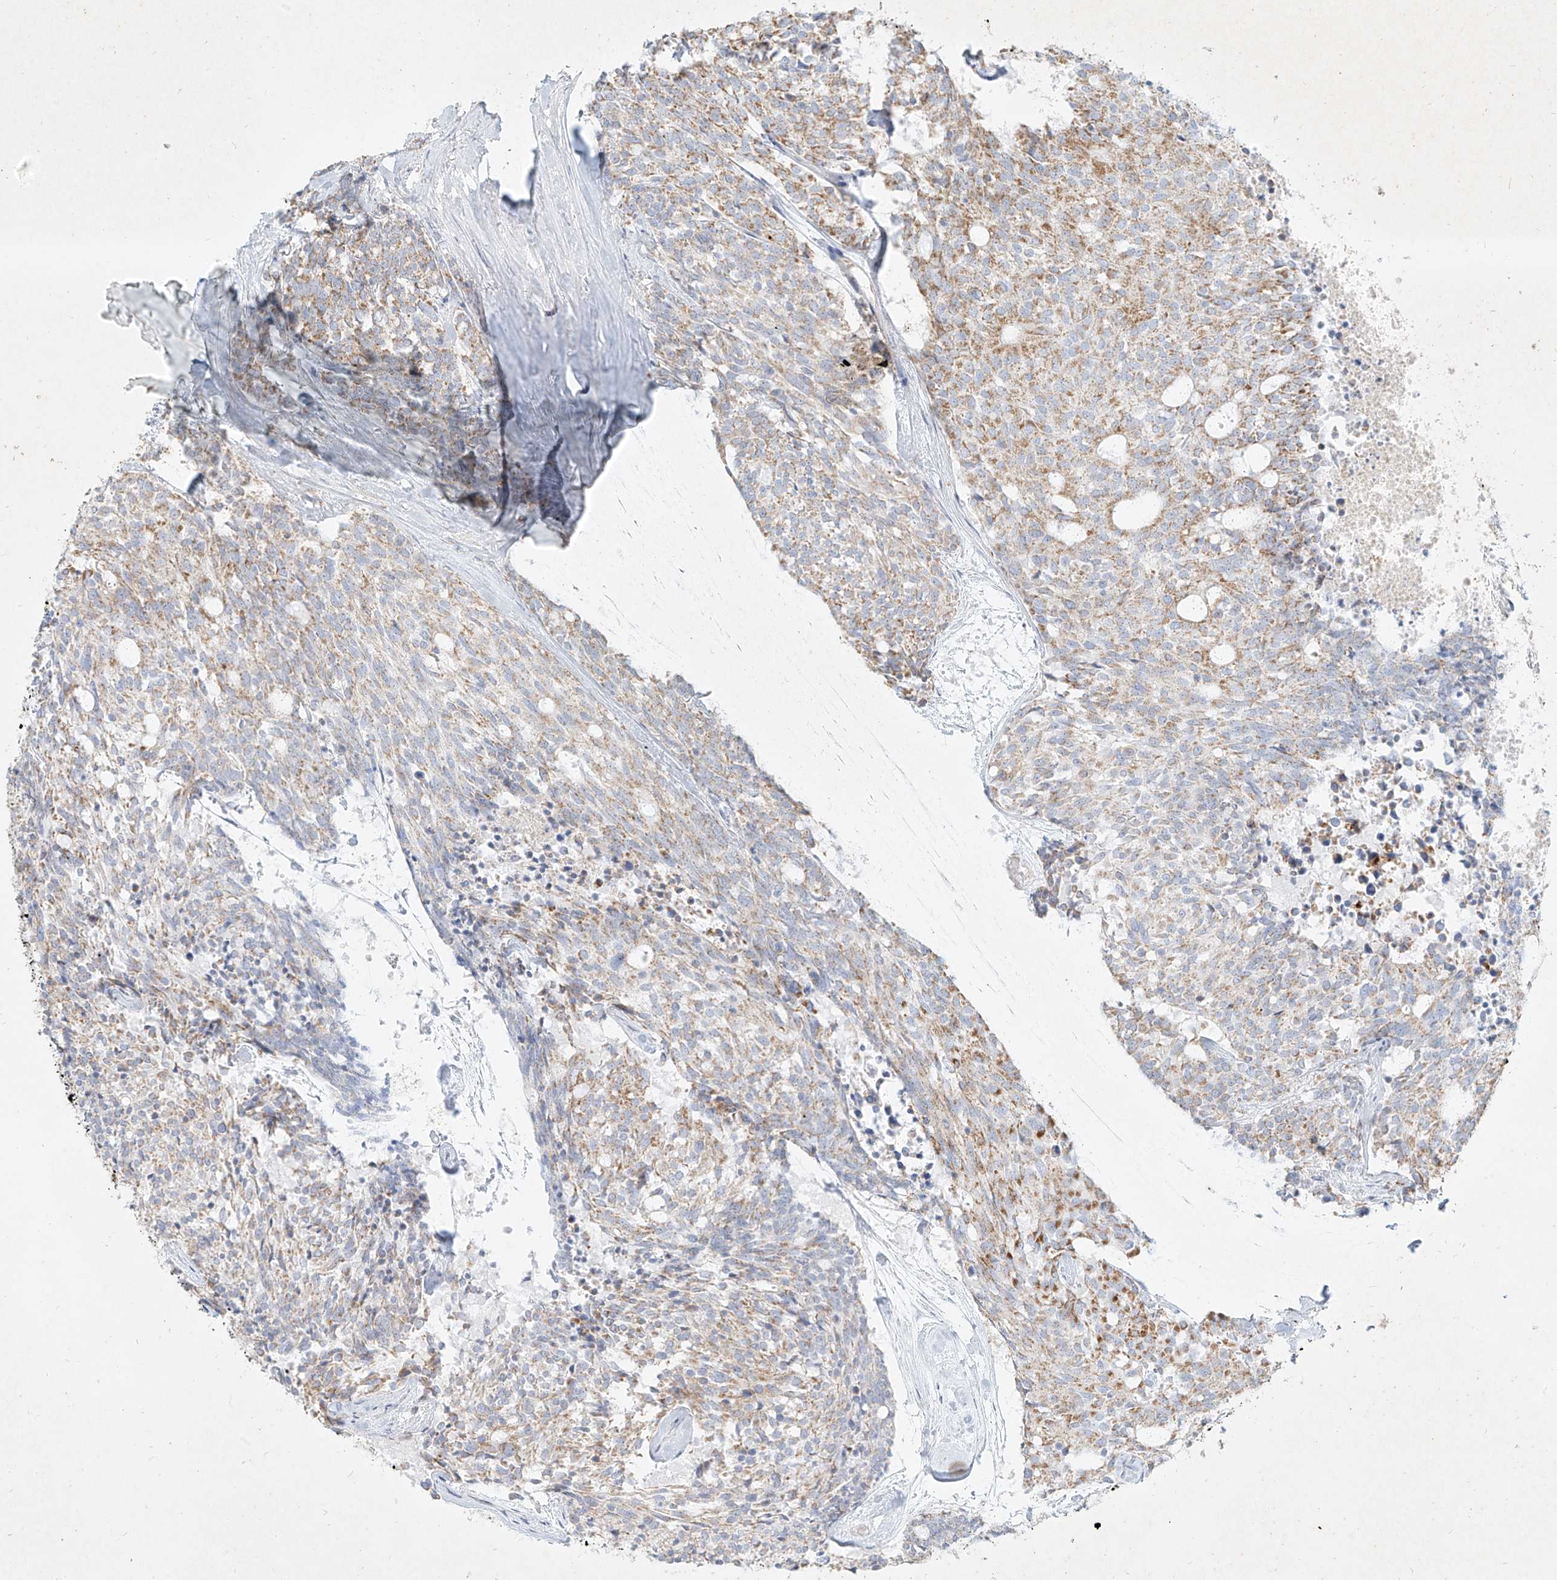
{"staining": {"intensity": "moderate", "quantity": "25%-75%", "location": "cytoplasmic/membranous"}, "tissue": "carcinoid", "cell_type": "Tumor cells", "image_type": "cancer", "snomed": [{"axis": "morphology", "description": "Carcinoid, malignant, NOS"}, {"axis": "topography", "description": "Pancreas"}], "caption": "Carcinoid was stained to show a protein in brown. There is medium levels of moderate cytoplasmic/membranous expression in approximately 25%-75% of tumor cells. The protein of interest is shown in brown color, while the nuclei are stained blue.", "gene": "MTX2", "patient": {"sex": "female", "age": 54}}